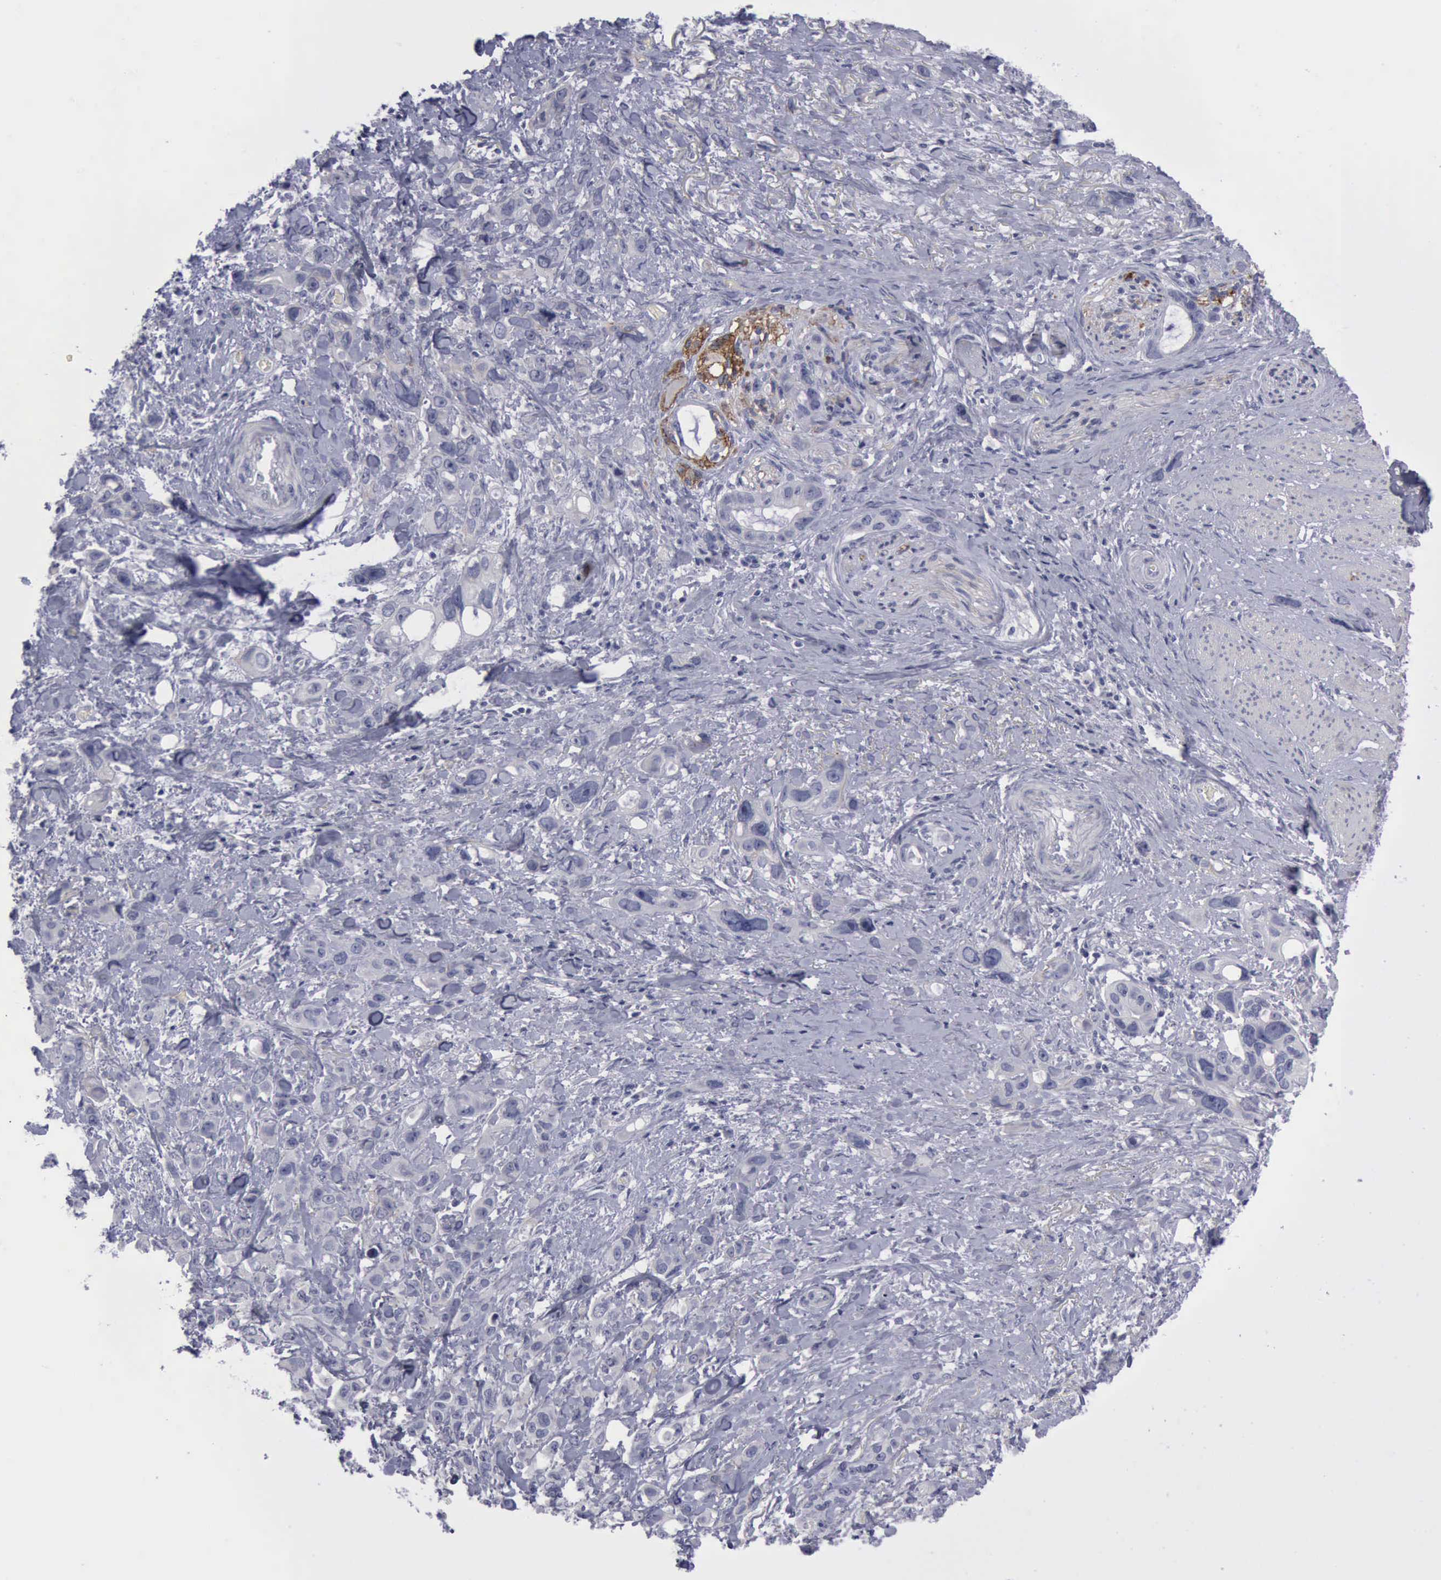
{"staining": {"intensity": "negative", "quantity": "none", "location": "none"}, "tissue": "stomach cancer", "cell_type": "Tumor cells", "image_type": "cancer", "snomed": [{"axis": "morphology", "description": "Adenocarcinoma, NOS"}, {"axis": "topography", "description": "Stomach, upper"}], "caption": "Adenocarcinoma (stomach) was stained to show a protein in brown. There is no significant staining in tumor cells. Brightfield microscopy of immunohistochemistry stained with DAB (brown) and hematoxylin (blue), captured at high magnification.", "gene": "CDH2", "patient": {"sex": "male", "age": 47}}